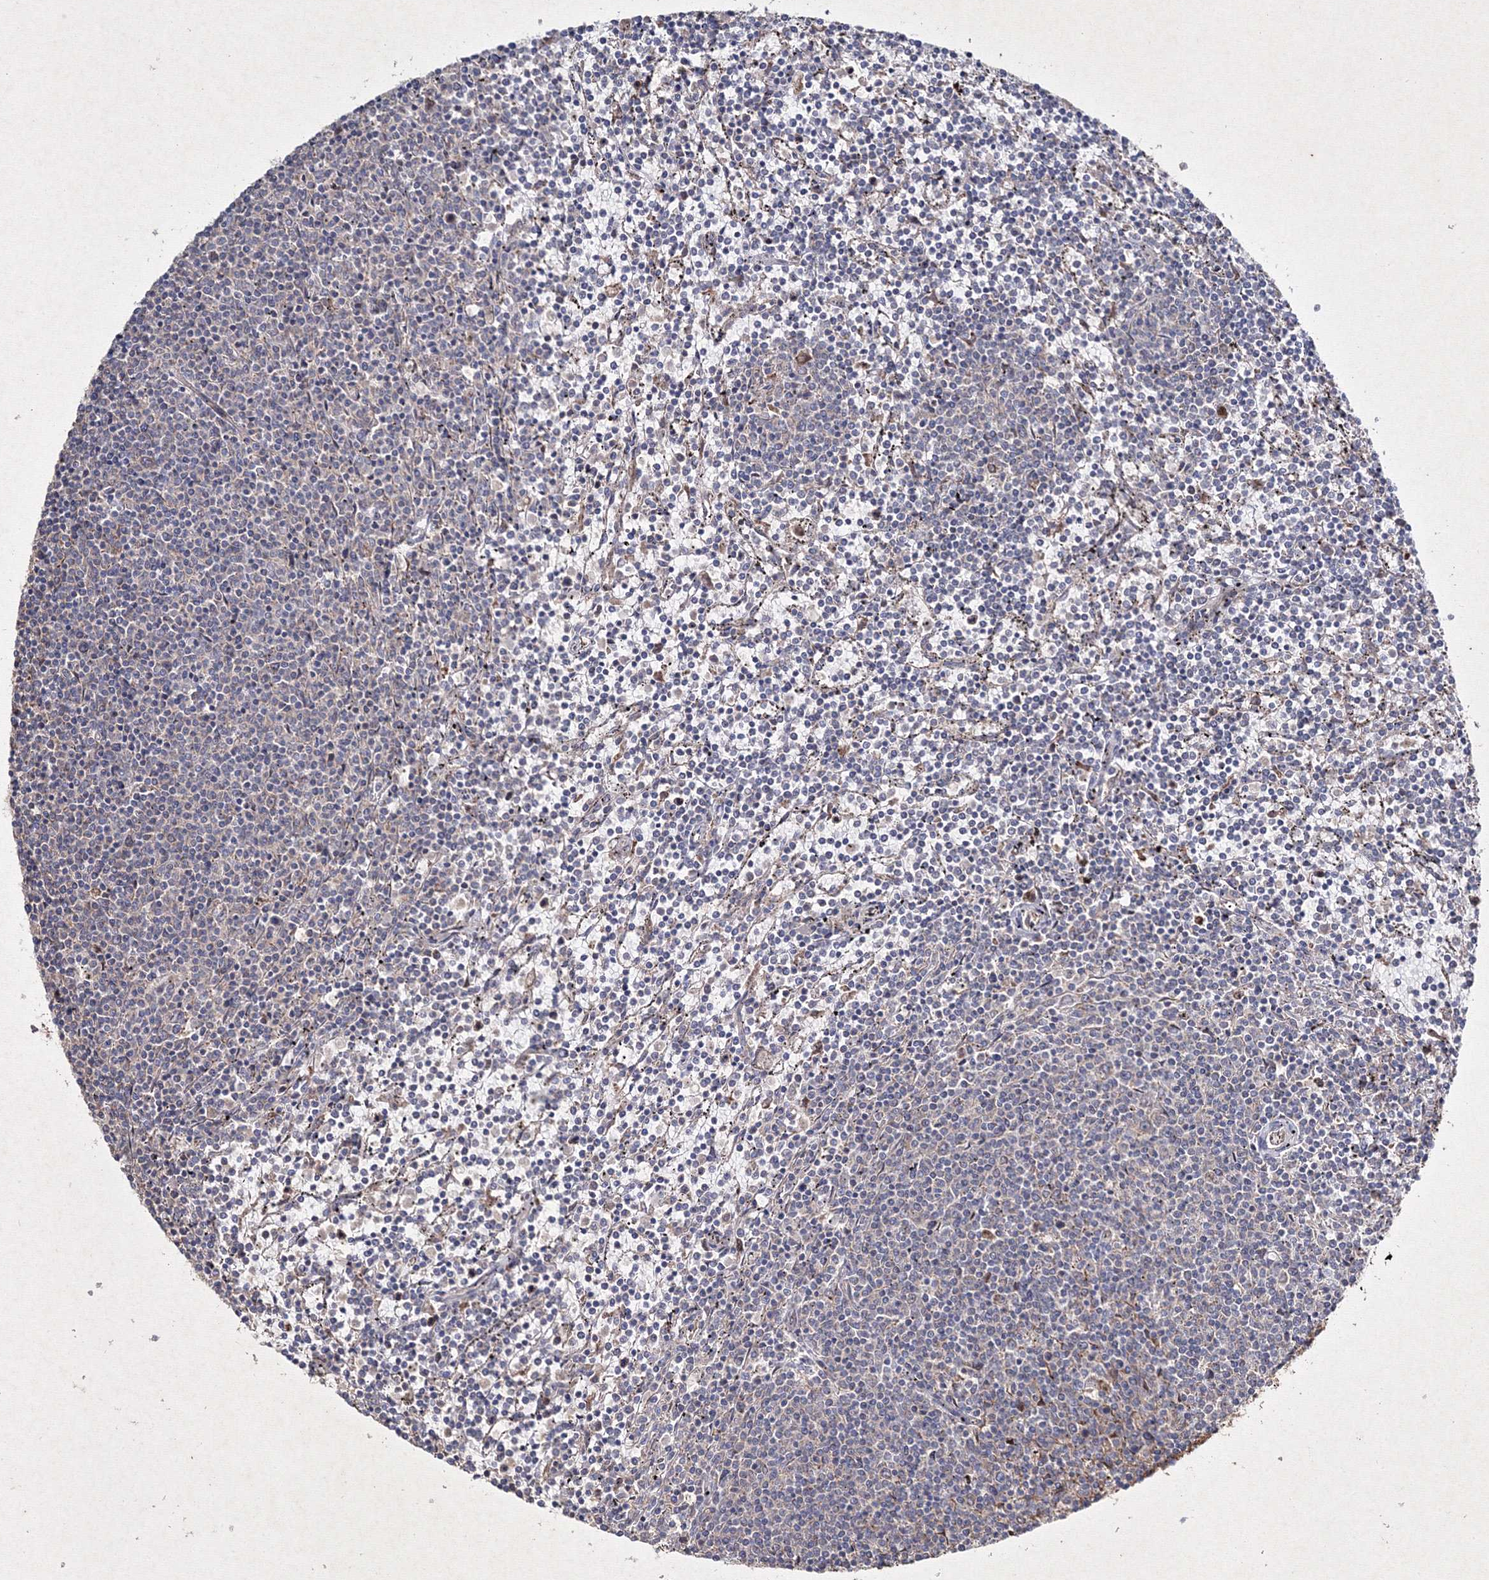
{"staining": {"intensity": "negative", "quantity": "none", "location": "none"}, "tissue": "lymphoma", "cell_type": "Tumor cells", "image_type": "cancer", "snomed": [{"axis": "morphology", "description": "Malignant lymphoma, non-Hodgkin's type, Low grade"}, {"axis": "topography", "description": "Spleen"}], "caption": "Immunohistochemistry (IHC) of human lymphoma shows no staining in tumor cells.", "gene": "GFM1", "patient": {"sex": "female", "age": 50}}